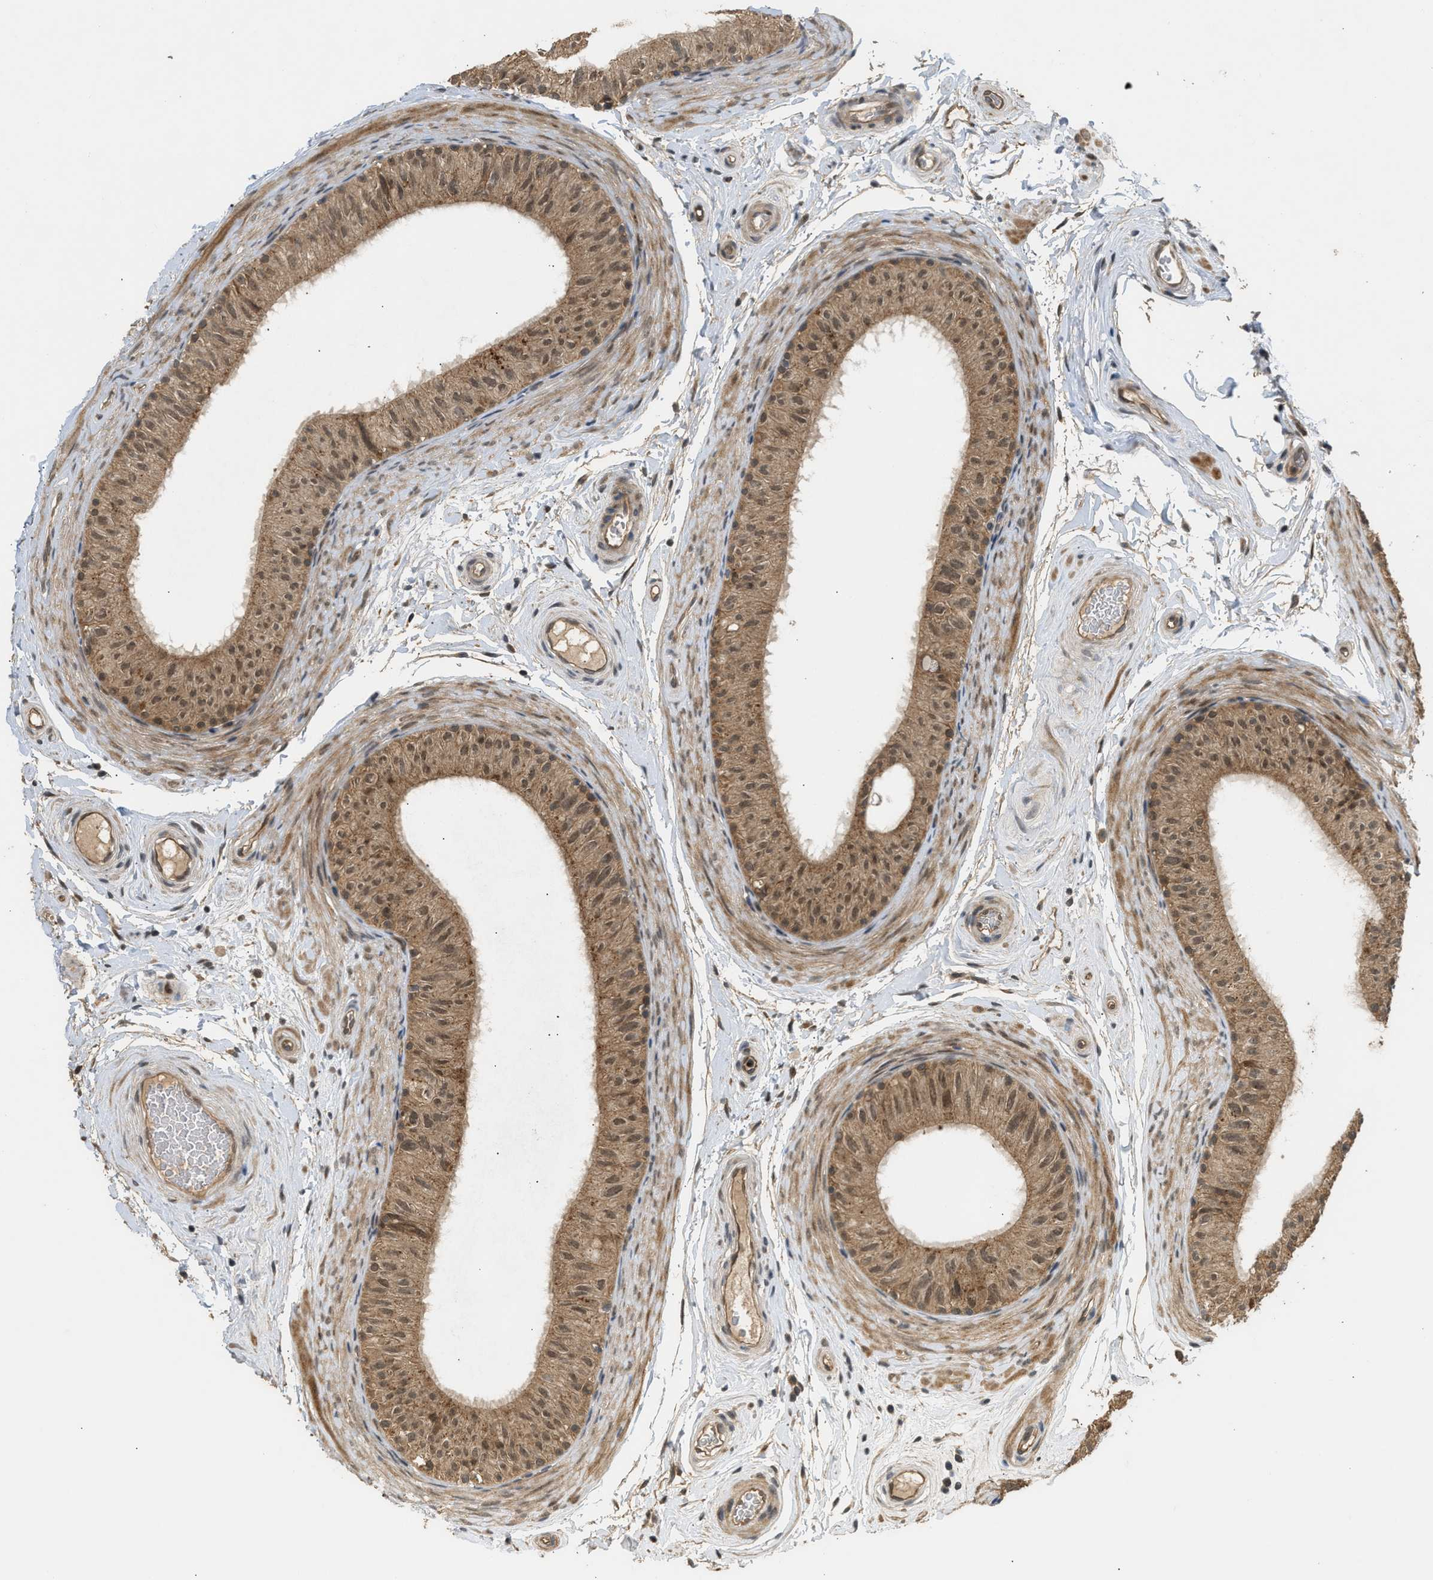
{"staining": {"intensity": "moderate", "quantity": ">75%", "location": "cytoplasmic/membranous,nuclear"}, "tissue": "epididymis", "cell_type": "Glandular cells", "image_type": "normal", "snomed": [{"axis": "morphology", "description": "Normal tissue, NOS"}, {"axis": "topography", "description": "Epididymis"}], "caption": "A medium amount of moderate cytoplasmic/membranous,nuclear staining is appreciated in about >75% of glandular cells in unremarkable epididymis. (DAB (3,3'-diaminobenzidine) IHC, brown staining for protein, blue staining for nuclei).", "gene": "GET1", "patient": {"sex": "male", "age": 34}}